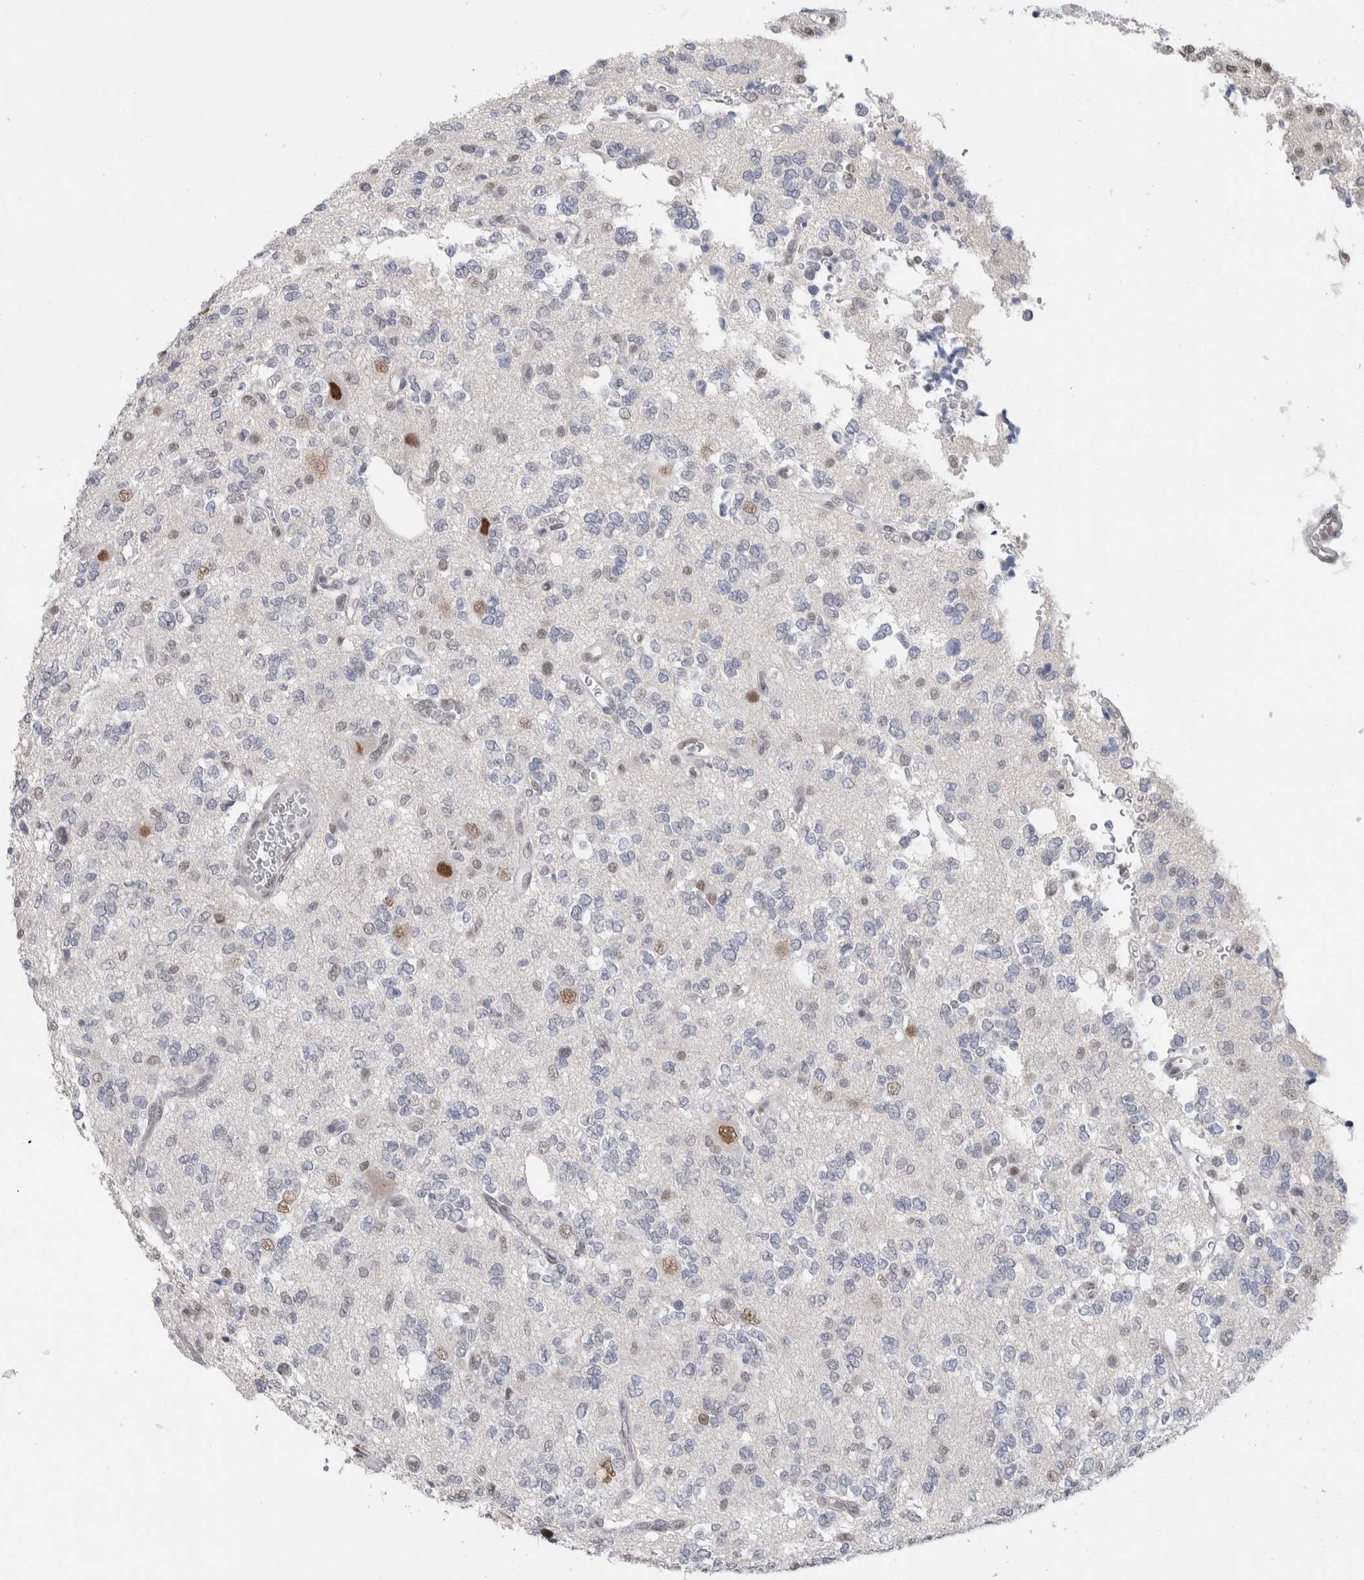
{"staining": {"intensity": "negative", "quantity": "none", "location": "none"}, "tissue": "glioma", "cell_type": "Tumor cells", "image_type": "cancer", "snomed": [{"axis": "morphology", "description": "Glioma, malignant, Low grade"}, {"axis": "topography", "description": "Brain"}], "caption": "Immunohistochemistry (IHC) photomicrograph of neoplastic tissue: malignant glioma (low-grade) stained with DAB displays no significant protein staining in tumor cells.", "gene": "PRMT1", "patient": {"sex": "male", "age": 38}}